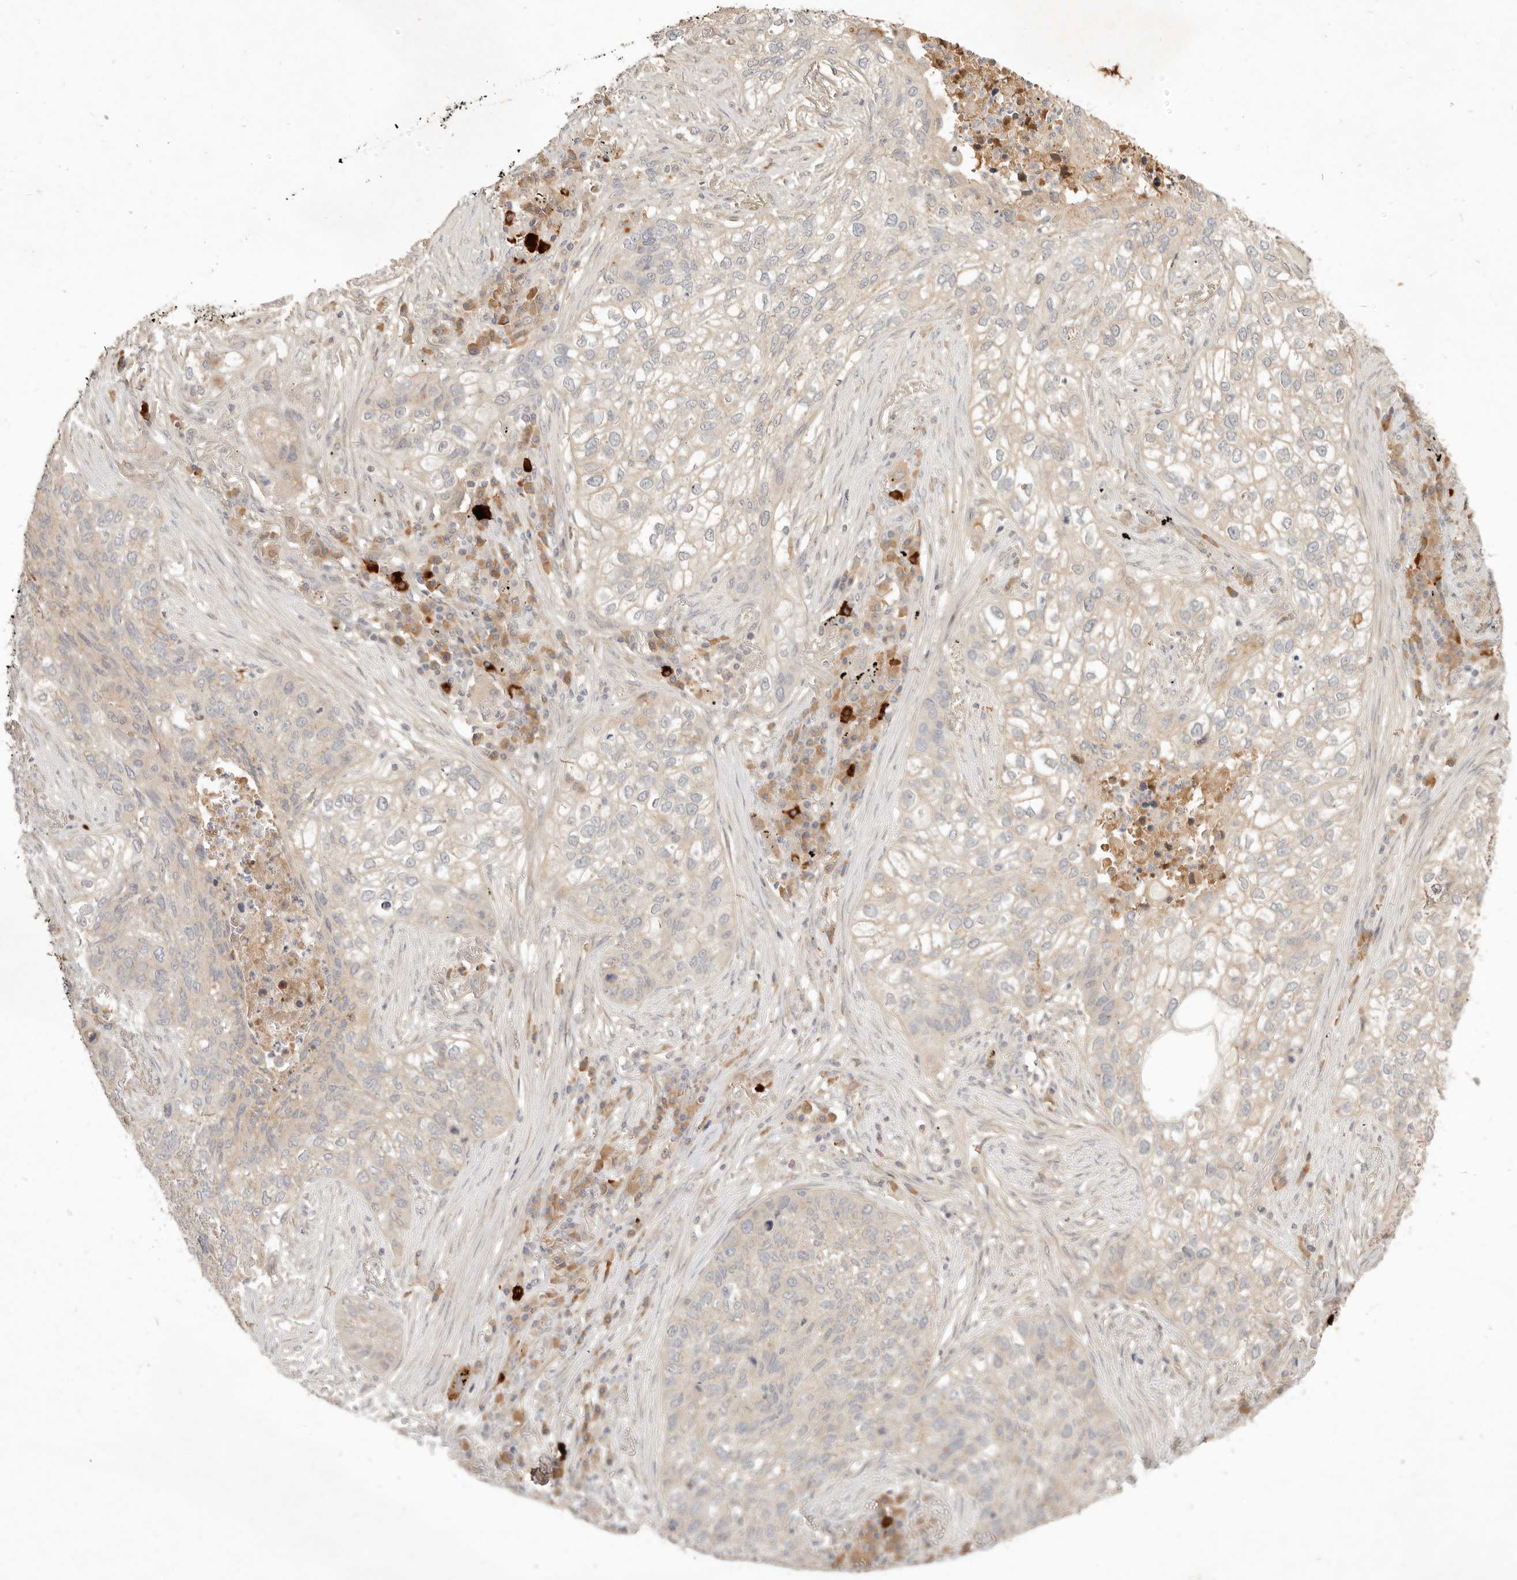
{"staining": {"intensity": "weak", "quantity": "<25%", "location": "cytoplasmic/membranous"}, "tissue": "lung cancer", "cell_type": "Tumor cells", "image_type": "cancer", "snomed": [{"axis": "morphology", "description": "Squamous cell carcinoma, NOS"}, {"axis": "topography", "description": "Lung"}], "caption": "High magnification brightfield microscopy of lung squamous cell carcinoma stained with DAB (brown) and counterstained with hematoxylin (blue): tumor cells show no significant staining.", "gene": "UBXN11", "patient": {"sex": "female", "age": 63}}